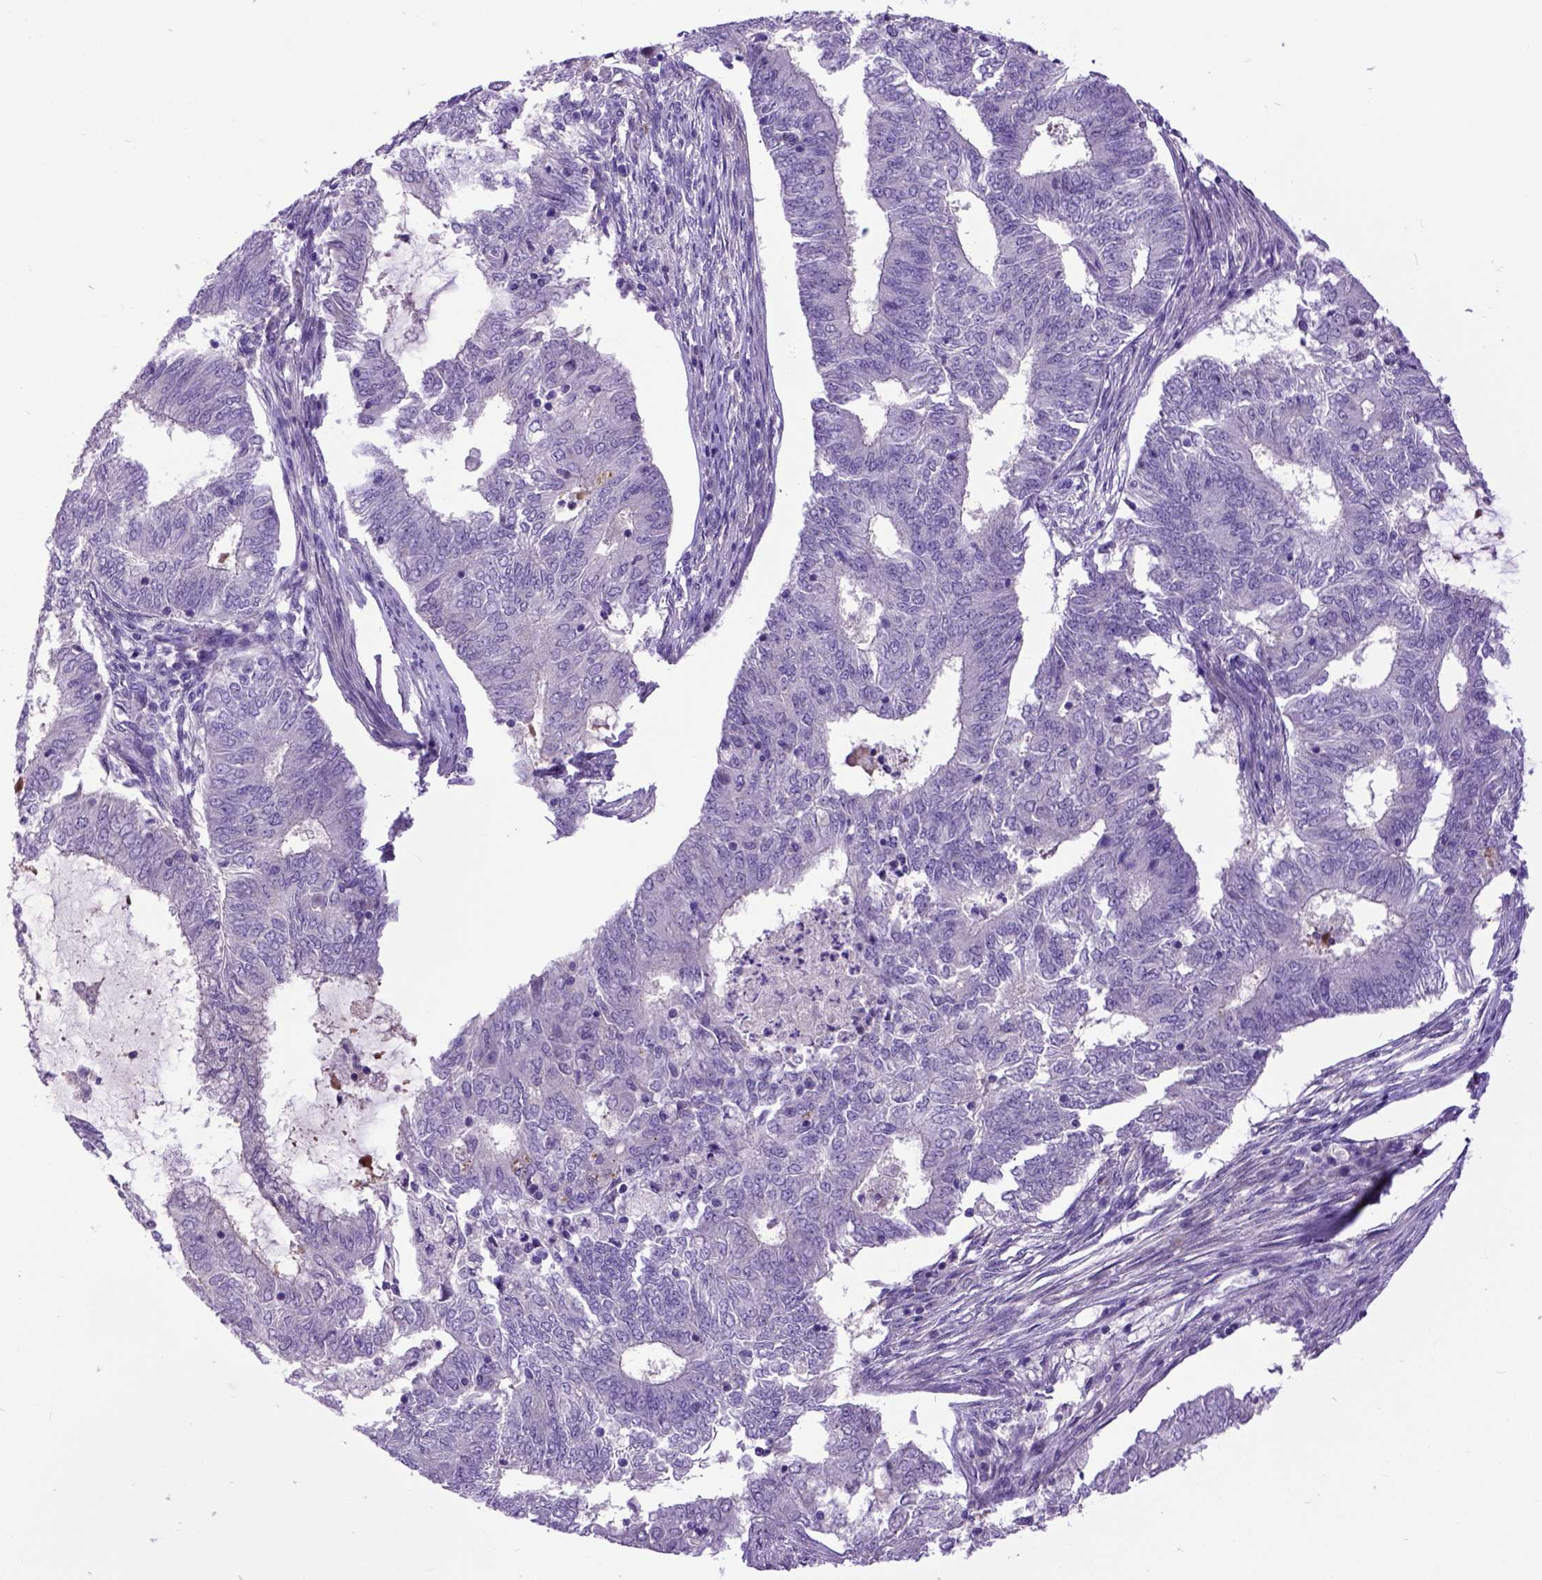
{"staining": {"intensity": "negative", "quantity": "none", "location": "none"}, "tissue": "endometrial cancer", "cell_type": "Tumor cells", "image_type": "cancer", "snomed": [{"axis": "morphology", "description": "Adenocarcinoma, NOS"}, {"axis": "topography", "description": "Endometrium"}], "caption": "High magnification brightfield microscopy of endometrial cancer stained with DAB (brown) and counterstained with hematoxylin (blue): tumor cells show no significant expression.", "gene": "NEK5", "patient": {"sex": "female", "age": 62}}